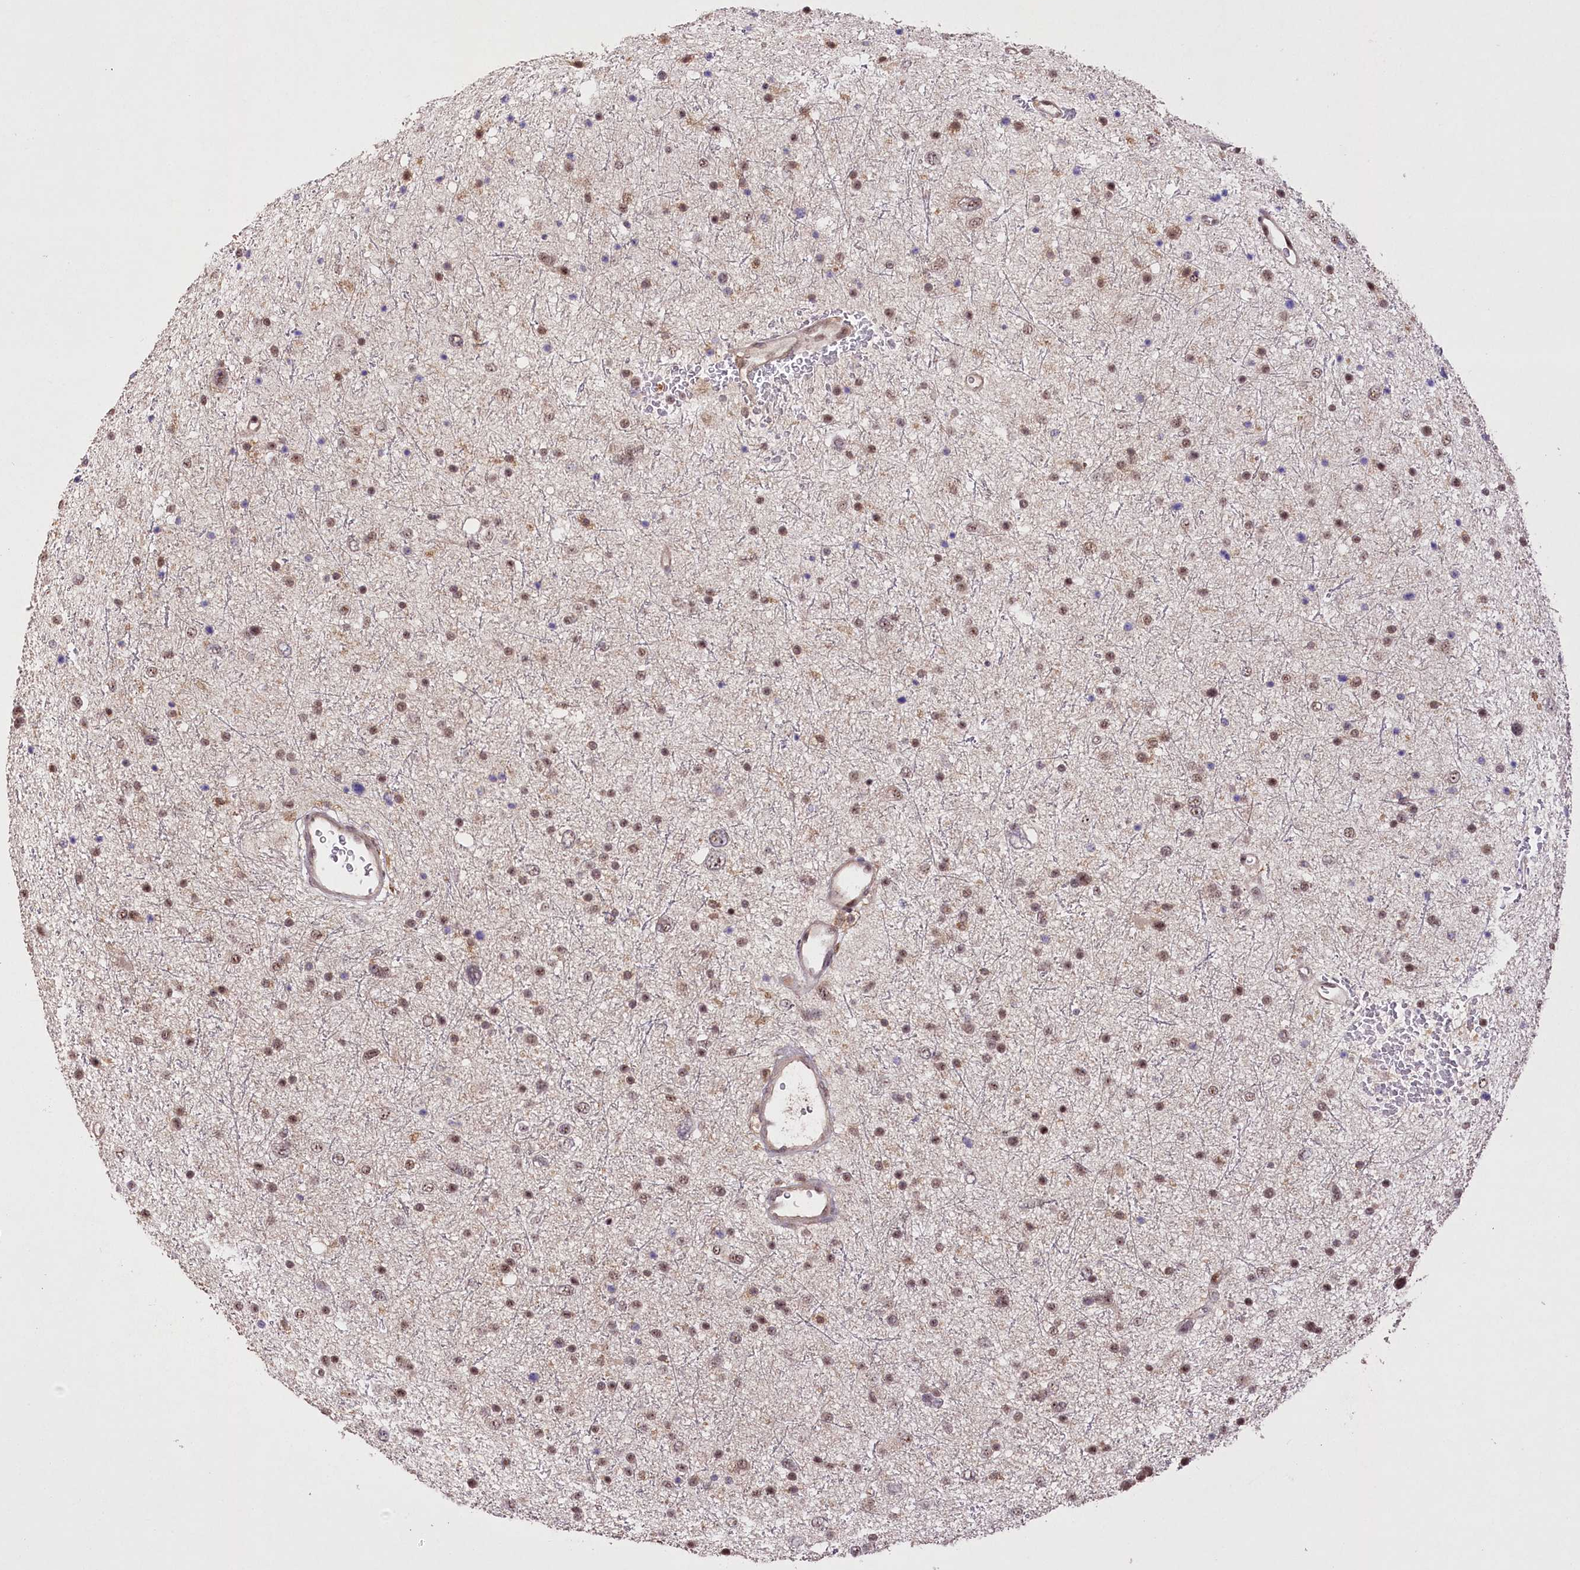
{"staining": {"intensity": "weak", "quantity": ">75%", "location": "nuclear"}, "tissue": "glioma", "cell_type": "Tumor cells", "image_type": "cancer", "snomed": [{"axis": "morphology", "description": "Glioma, malignant, Low grade"}, {"axis": "topography", "description": "Brain"}], "caption": "Weak nuclear protein staining is appreciated in about >75% of tumor cells in glioma. The staining was performed using DAB, with brown indicating positive protein expression. Nuclei are stained blue with hematoxylin.", "gene": "PYROXD1", "patient": {"sex": "female", "age": 37}}